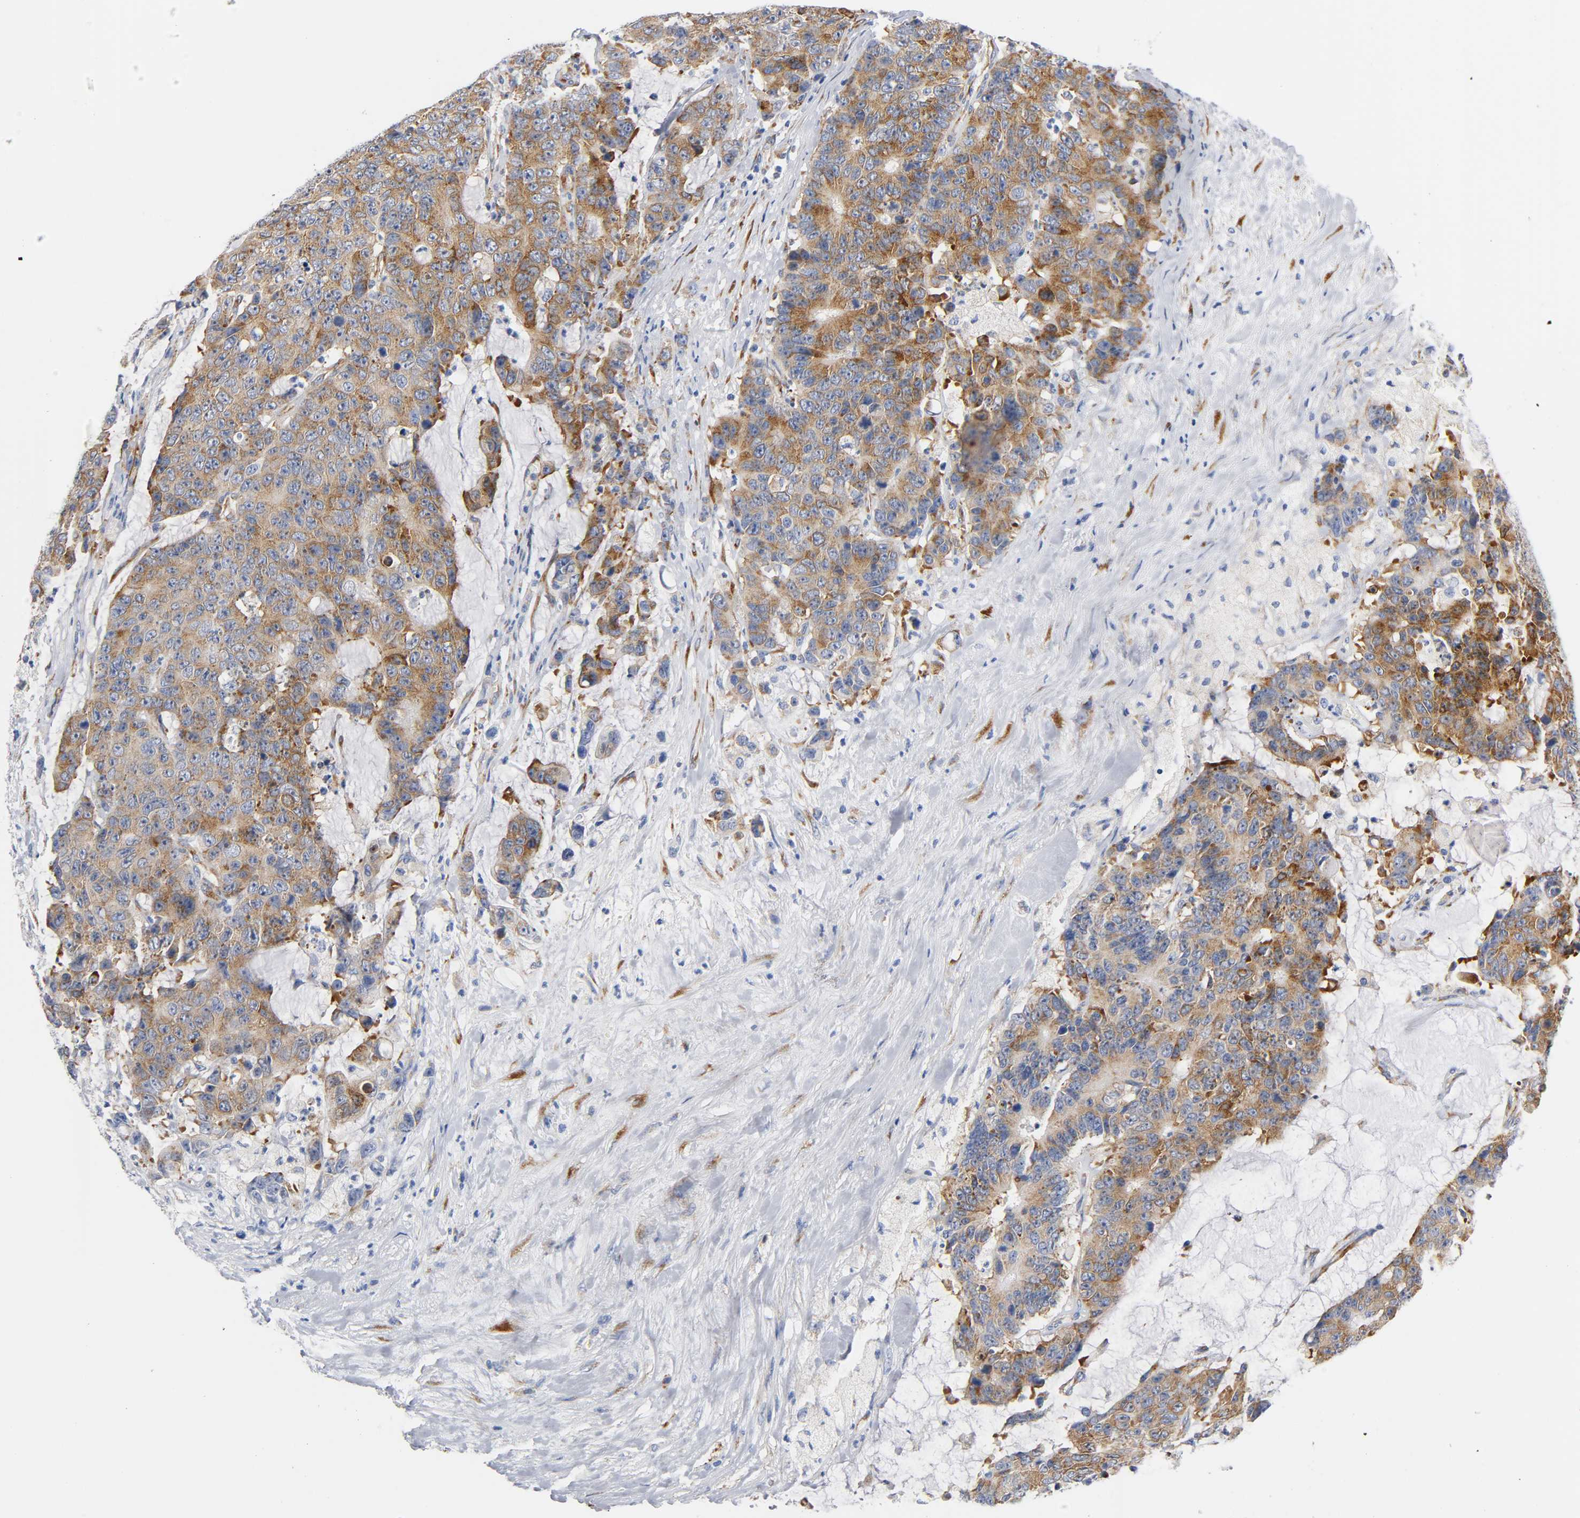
{"staining": {"intensity": "moderate", "quantity": ">75%", "location": "cytoplasmic/membranous"}, "tissue": "colorectal cancer", "cell_type": "Tumor cells", "image_type": "cancer", "snomed": [{"axis": "morphology", "description": "Adenocarcinoma, NOS"}, {"axis": "topography", "description": "Colon"}], "caption": "Human colorectal adenocarcinoma stained with a brown dye exhibits moderate cytoplasmic/membranous positive staining in about >75% of tumor cells.", "gene": "REL", "patient": {"sex": "female", "age": 86}}